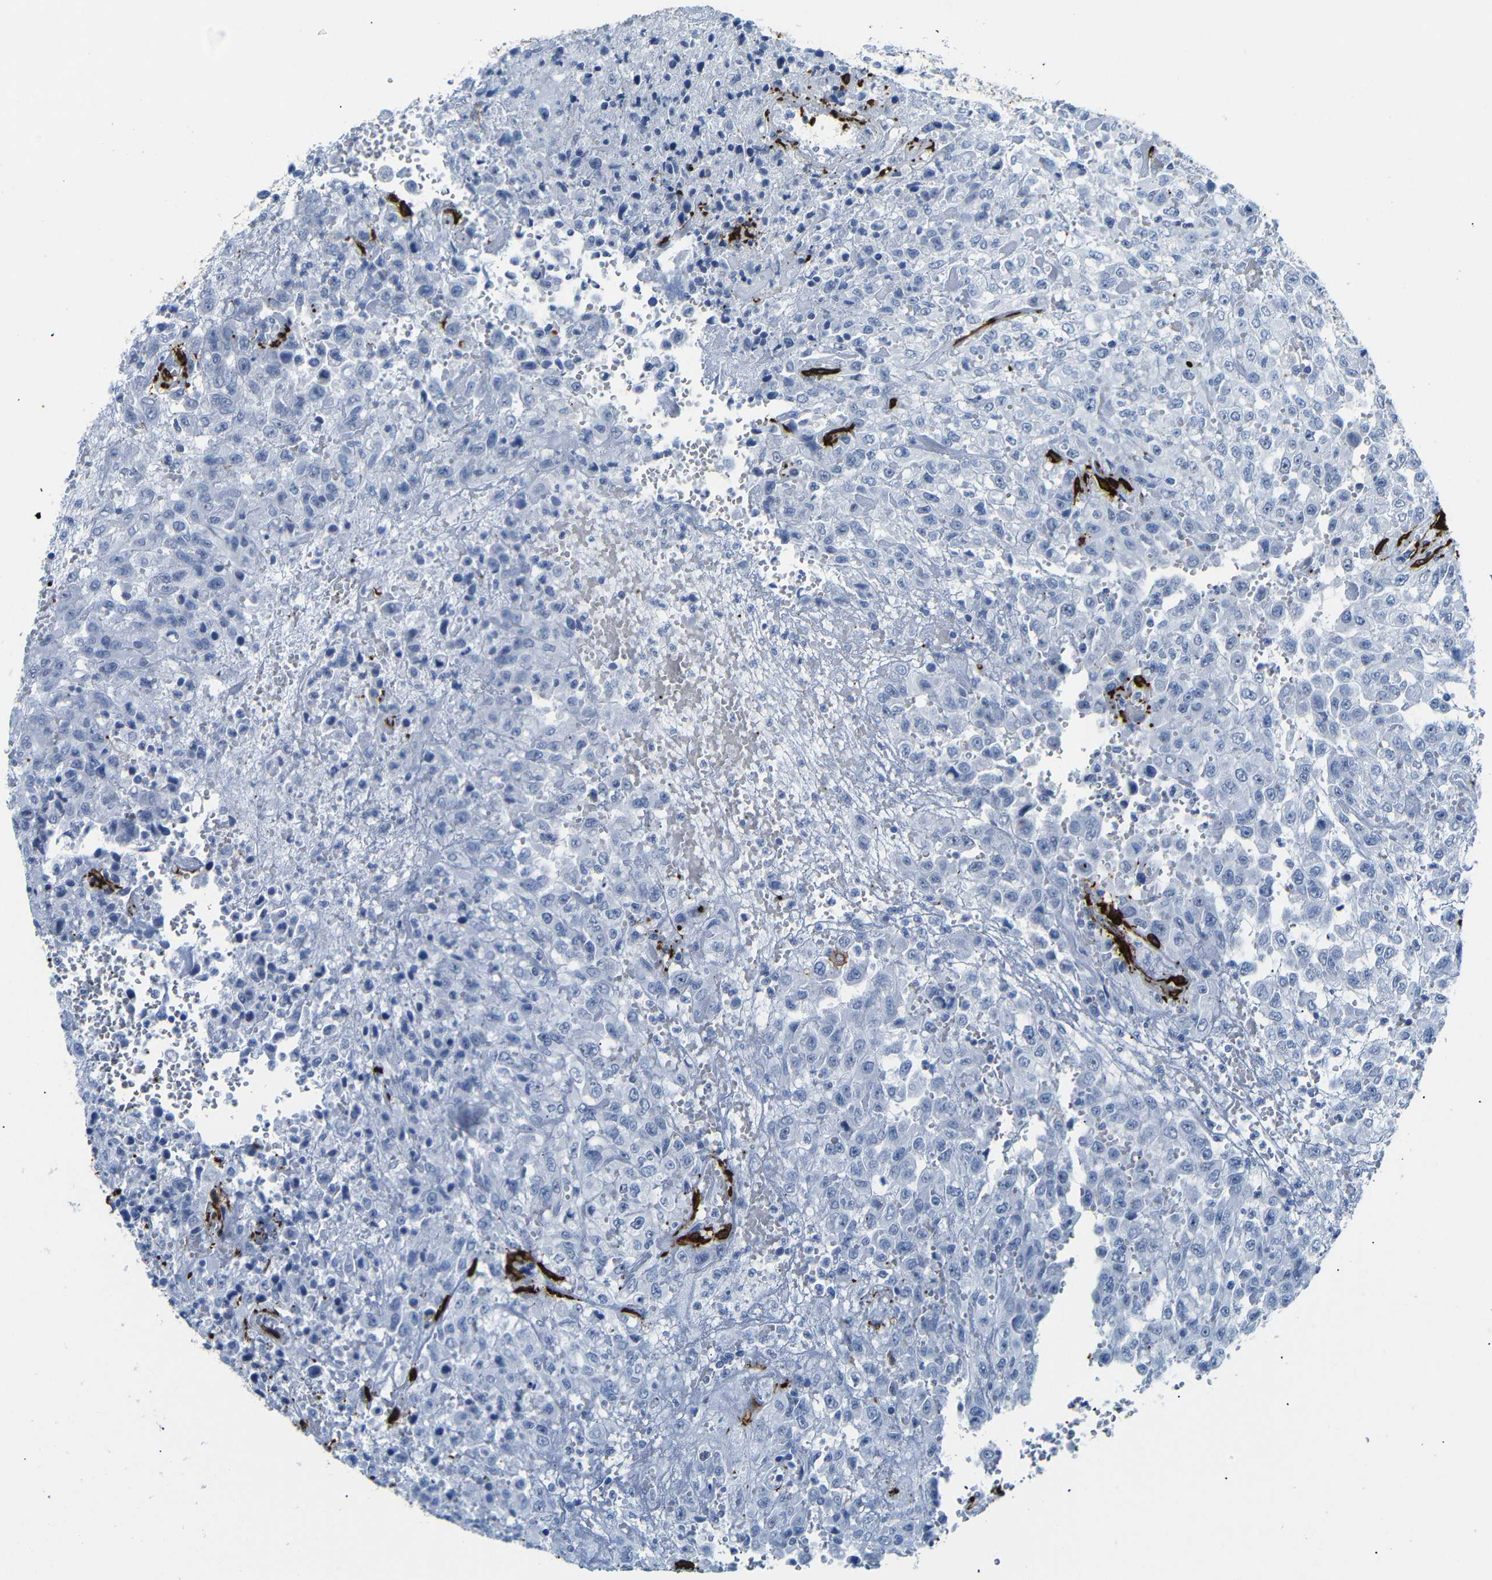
{"staining": {"intensity": "negative", "quantity": "none", "location": "none"}, "tissue": "urothelial cancer", "cell_type": "Tumor cells", "image_type": "cancer", "snomed": [{"axis": "morphology", "description": "Urothelial carcinoma, High grade"}, {"axis": "topography", "description": "Urinary bladder"}], "caption": "Immunohistochemistry (IHC) of human high-grade urothelial carcinoma reveals no staining in tumor cells.", "gene": "ACTA2", "patient": {"sex": "male", "age": 46}}